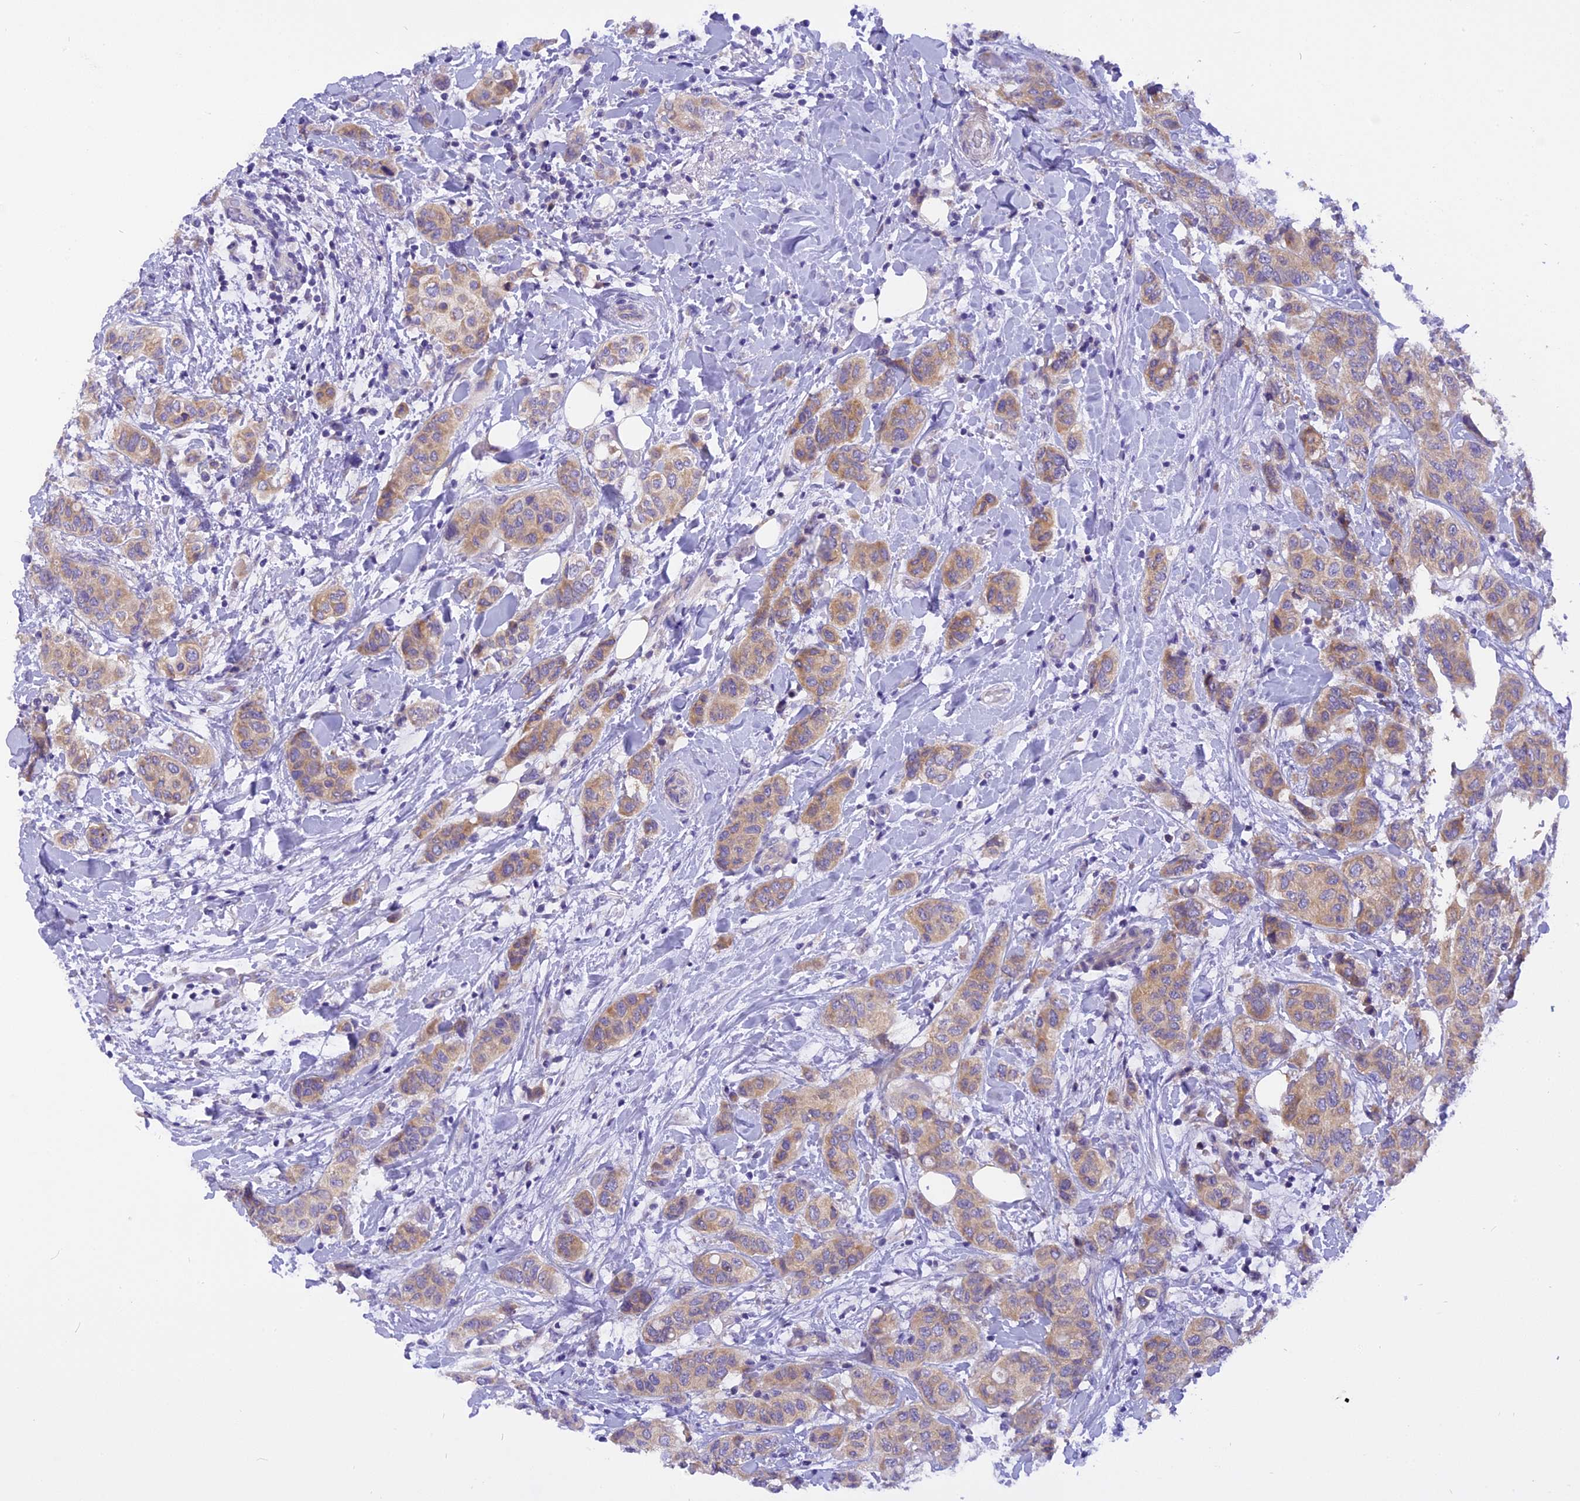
{"staining": {"intensity": "weak", "quantity": ">75%", "location": "cytoplasmic/membranous"}, "tissue": "breast cancer", "cell_type": "Tumor cells", "image_type": "cancer", "snomed": [{"axis": "morphology", "description": "Lobular carcinoma"}, {"axis": "topography", "description": "Breast"}], "caption": "Immunohistochemistry of human lobular carcinoma (breast) demonstrates low levels of weak cytoplasmic/membranous expression in approximately >75% of tumor cells.", "gene": "TRIM3", "patient": {"sex": "female", "age": 51}}